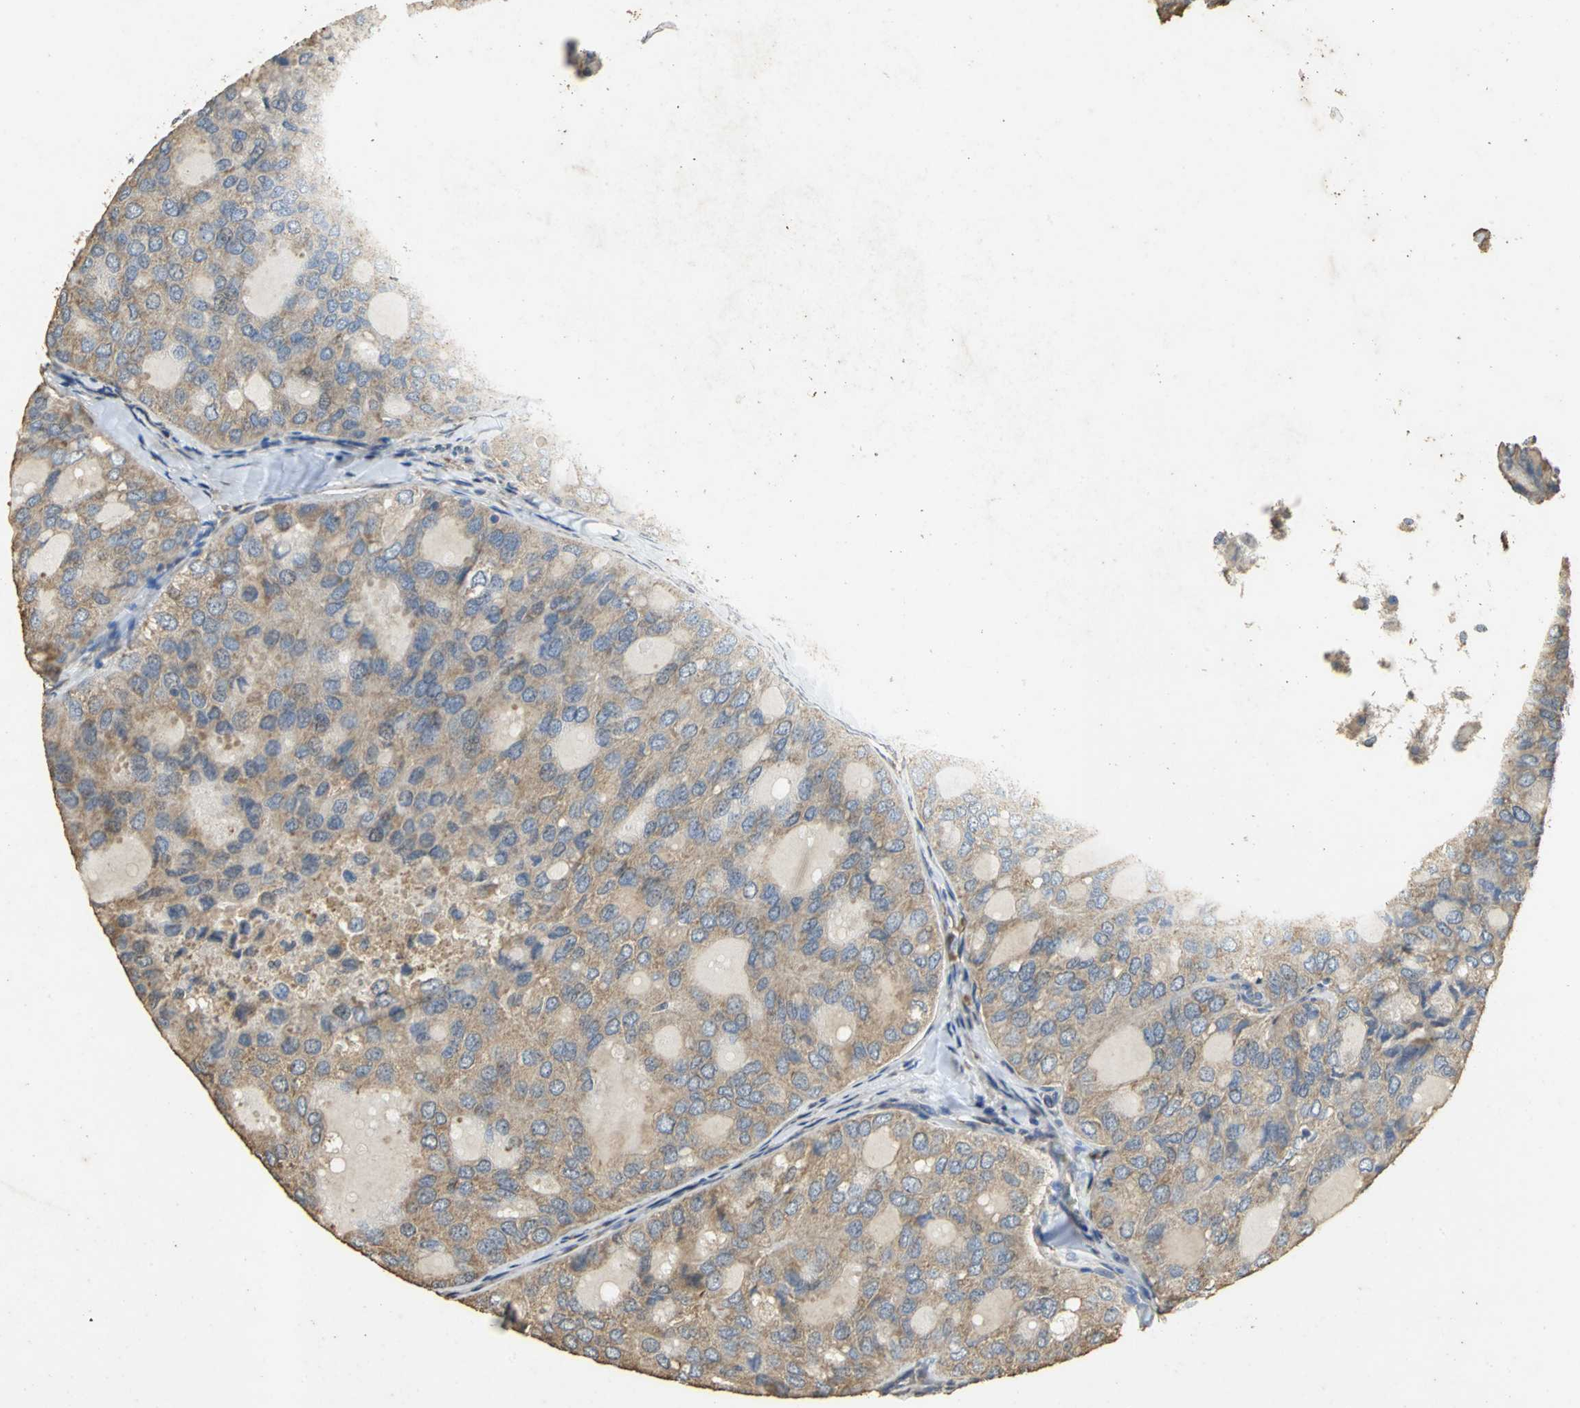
{"staining": {"intensity": "weak", "quantity": ">75%", "location": "cytoplasmic/membranous"}, "tissue": "thyroid cancer", "cell_type": "Tumor cells", "image_type": "cancer", "snomed": [{"axis": "morphology", "description": "Follicular adenoma carcinoma, NOS"}, {"axis": "topography", "description": "Thyroid gland"}], "caption": "Immunohistochemistry (IHC) image of human thyroid follicular adenoma carcinoma stained for a protein (brown), which shows low levels of weak cytoplasmic/membranous expression in approximately >75% of tumor cells.", "gene": "ACSL4", "patient": {"sex": "male", "age": 75}}